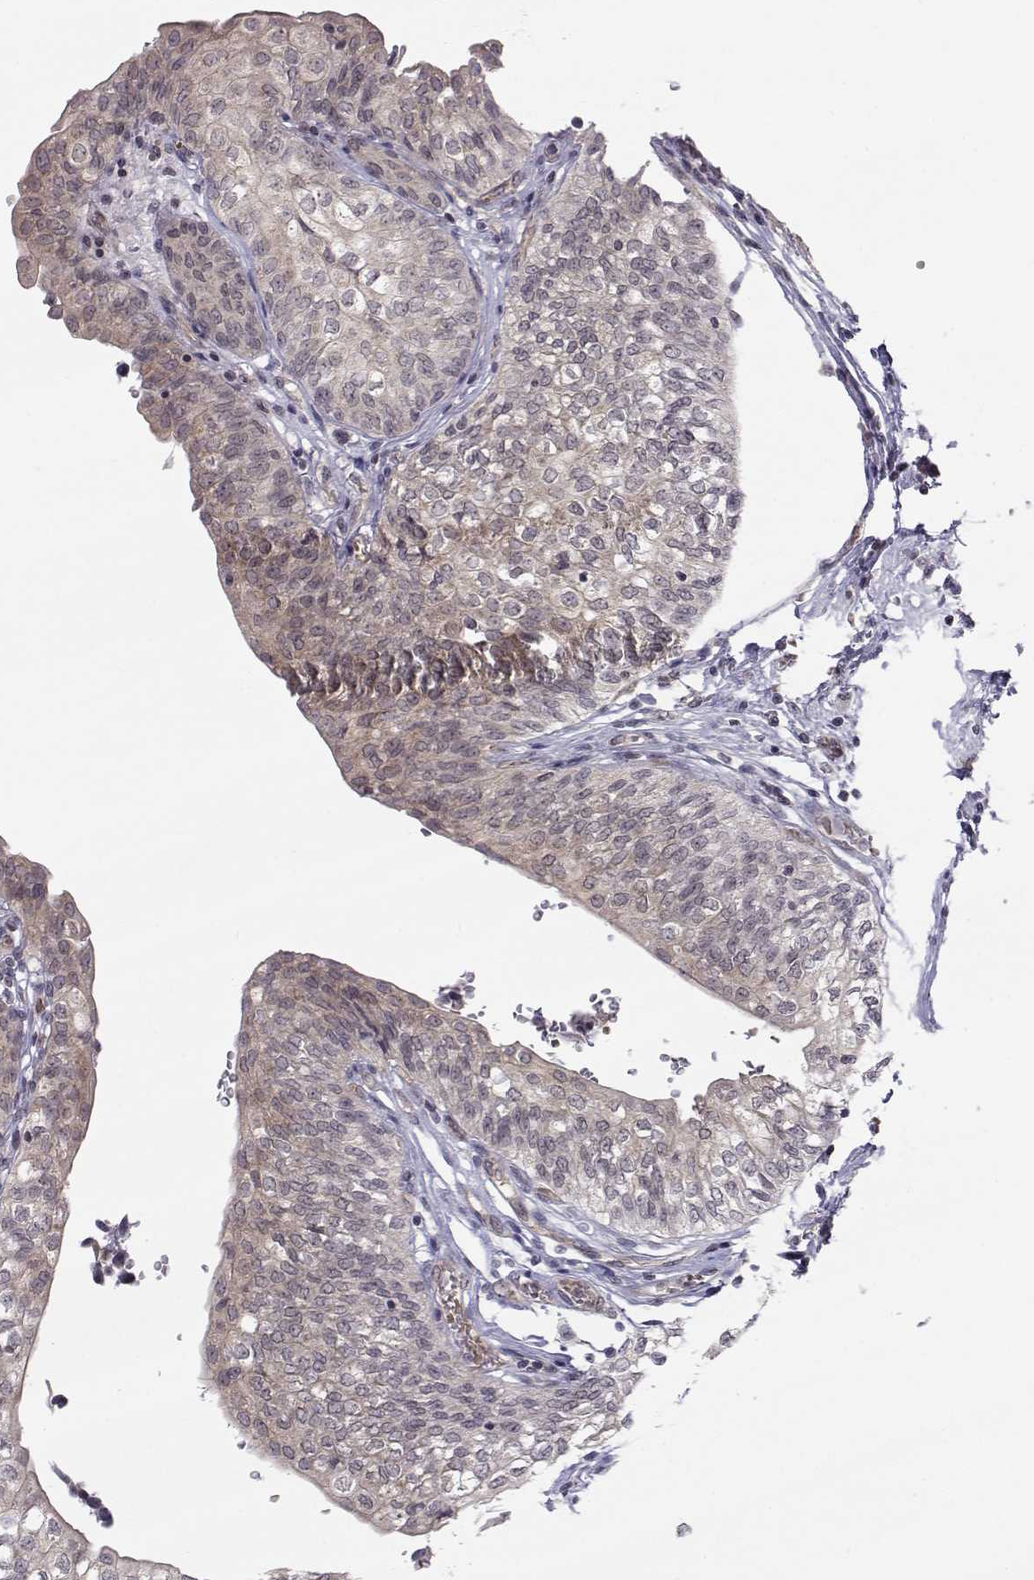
{"staining": {"intensity": "moderate", "quantity": "25%-75%", "location": "cytoplasmic/membranous"}, "tissue": "urinary bladder", "cell_type": "Urothelial cells", "image_type": "normal", "snomed": [{"axis": "morphology", "description": "Normal tissue, NOS"}, {"axis": "morphology", "description": "Neoplasm, malignant, NOS"}, {"axis": "topography", "description": "Urinary bladder"}], "caption": "Immunohistochemistry (IHC) (DAB) staining of benign urinary bladder exhibits moderate cytoplasmic/membranous protein positivity in approximately 25%-75% of urothelial cells. The staining was performed using DAB to visualize the protein expression in brown, while the nuclei were stained in blue with hematoxylin (Magnification: 20x).", "gene": "KIF13B", "patient": {"sex": "male", "age": 68}}